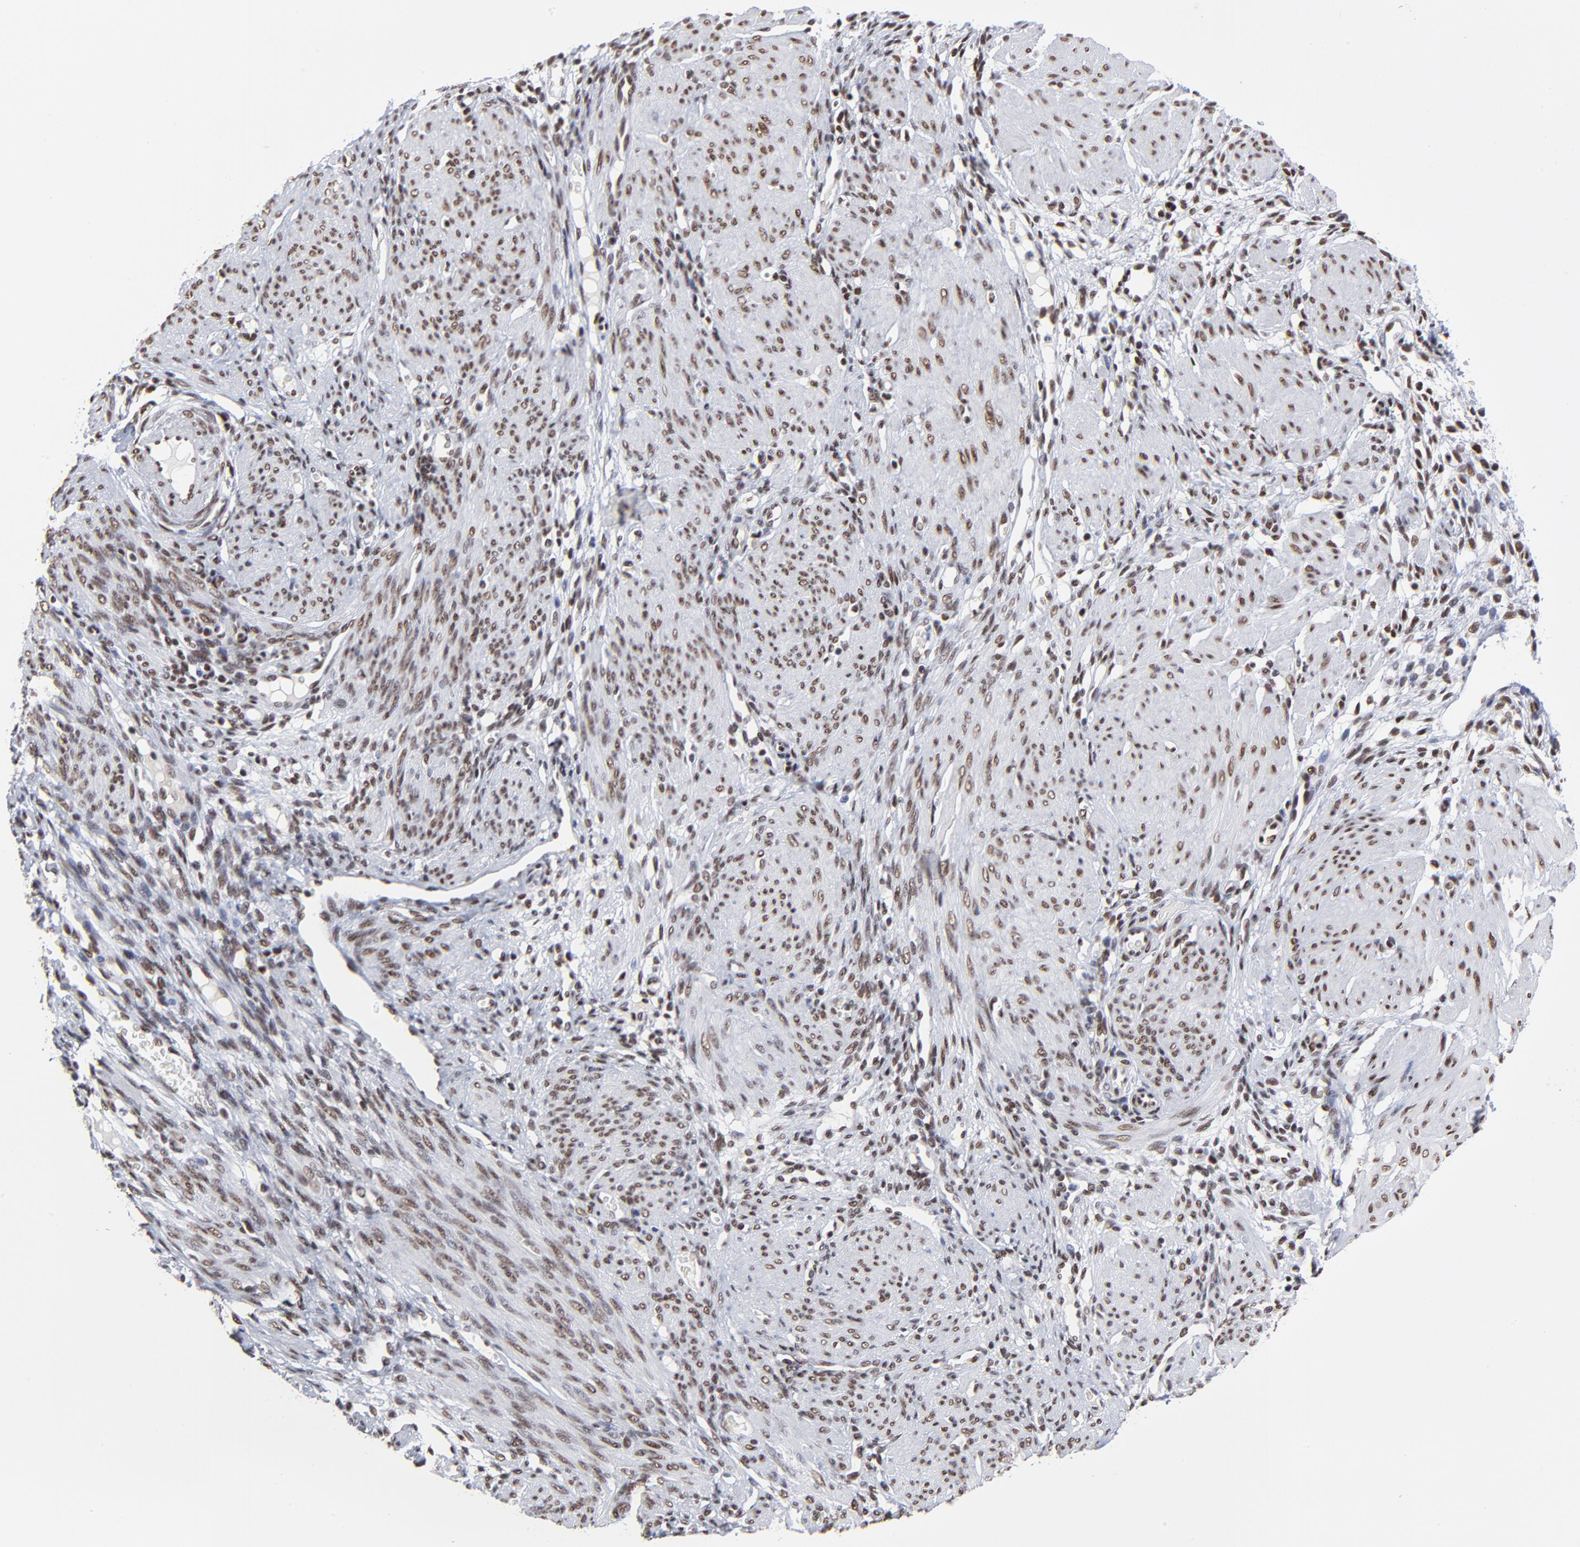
{"staining": {"intensity": "strong", "quantity": ">75%", "location": "nuclear"}, "tissue": "endometrium", "cell_type": "Cells in endometrial stroma", "image_type": "normal", "snomed": [{"axis": "morphology", "description": "Normal tissue, NOS"}, {"axis": "topography", "description": "Endometrium"}], "caption": "Strong nuclear protein staining is present in approximately >75% of cells in endometrial stroma in endometrium. (DAB (3,3'-diaminobenzidine) IHC with brightfield microscopy, high magnification).", "gene": "ZMYM3", "patient": {"sex": "female", "age": 72}}